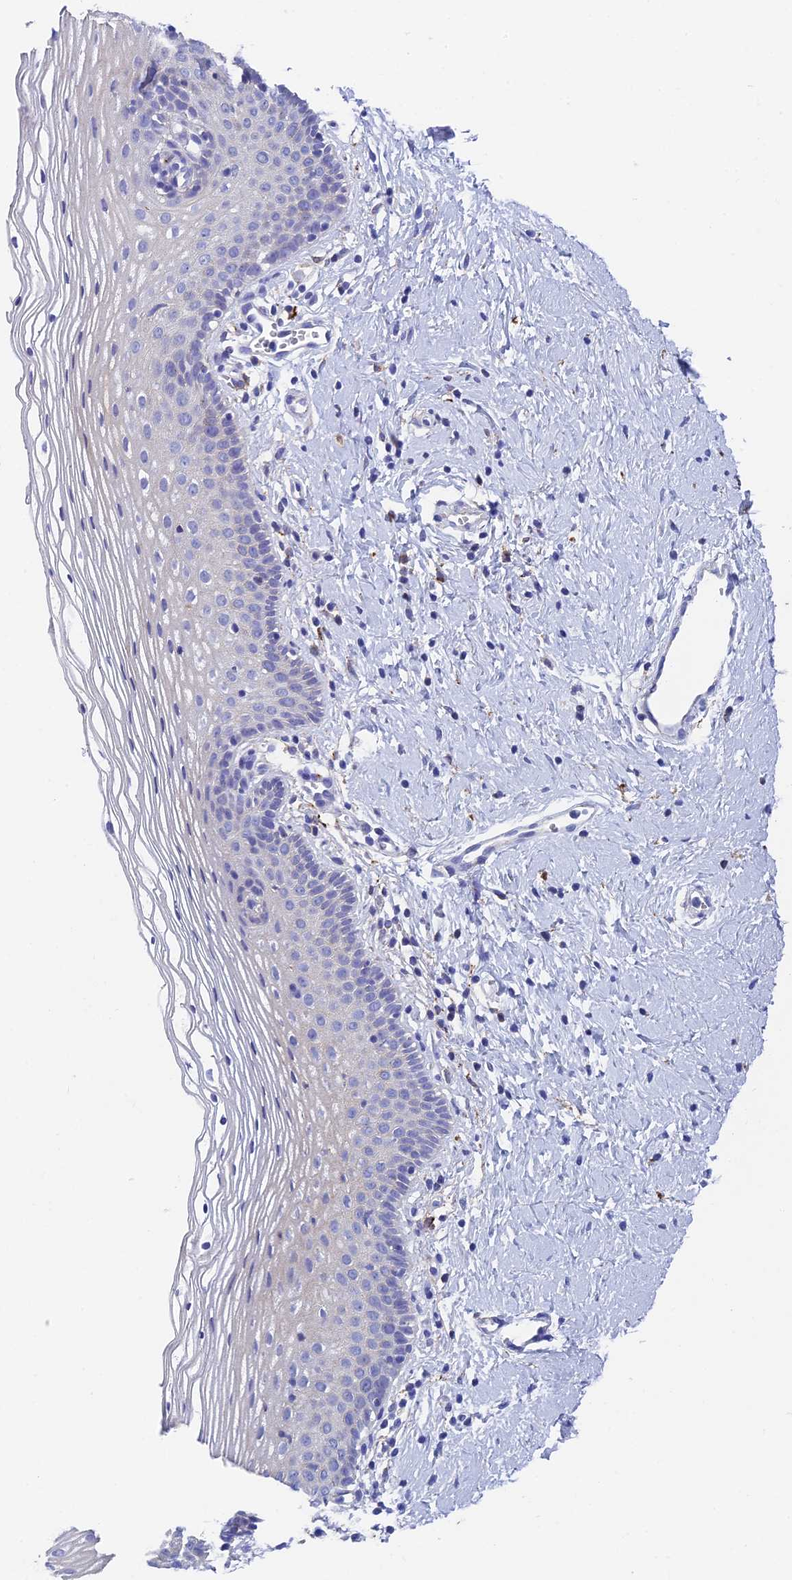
{"staining": {"intensity": "negative", "quantity": "none", "location": "none"}, "tissue": "vagina", "cell_type": "Squamous epithelial cells", "image_type": "normal", "snomed": [{"axis": "morphology", "description": "Normal tissue, NOS"}, {"axis": "topography", "description": "Vagina"}], "caption": "High magnification brightfield microscopy of normal vagina stained with DAB (3,3'-diaminobenzidine) (brown) and counterstained with hematoxylin (blue): squamous epithelial cells show no significant expression.", "gene": "ADAMTS13", "patient": {"sex": "female", "age": 32}}